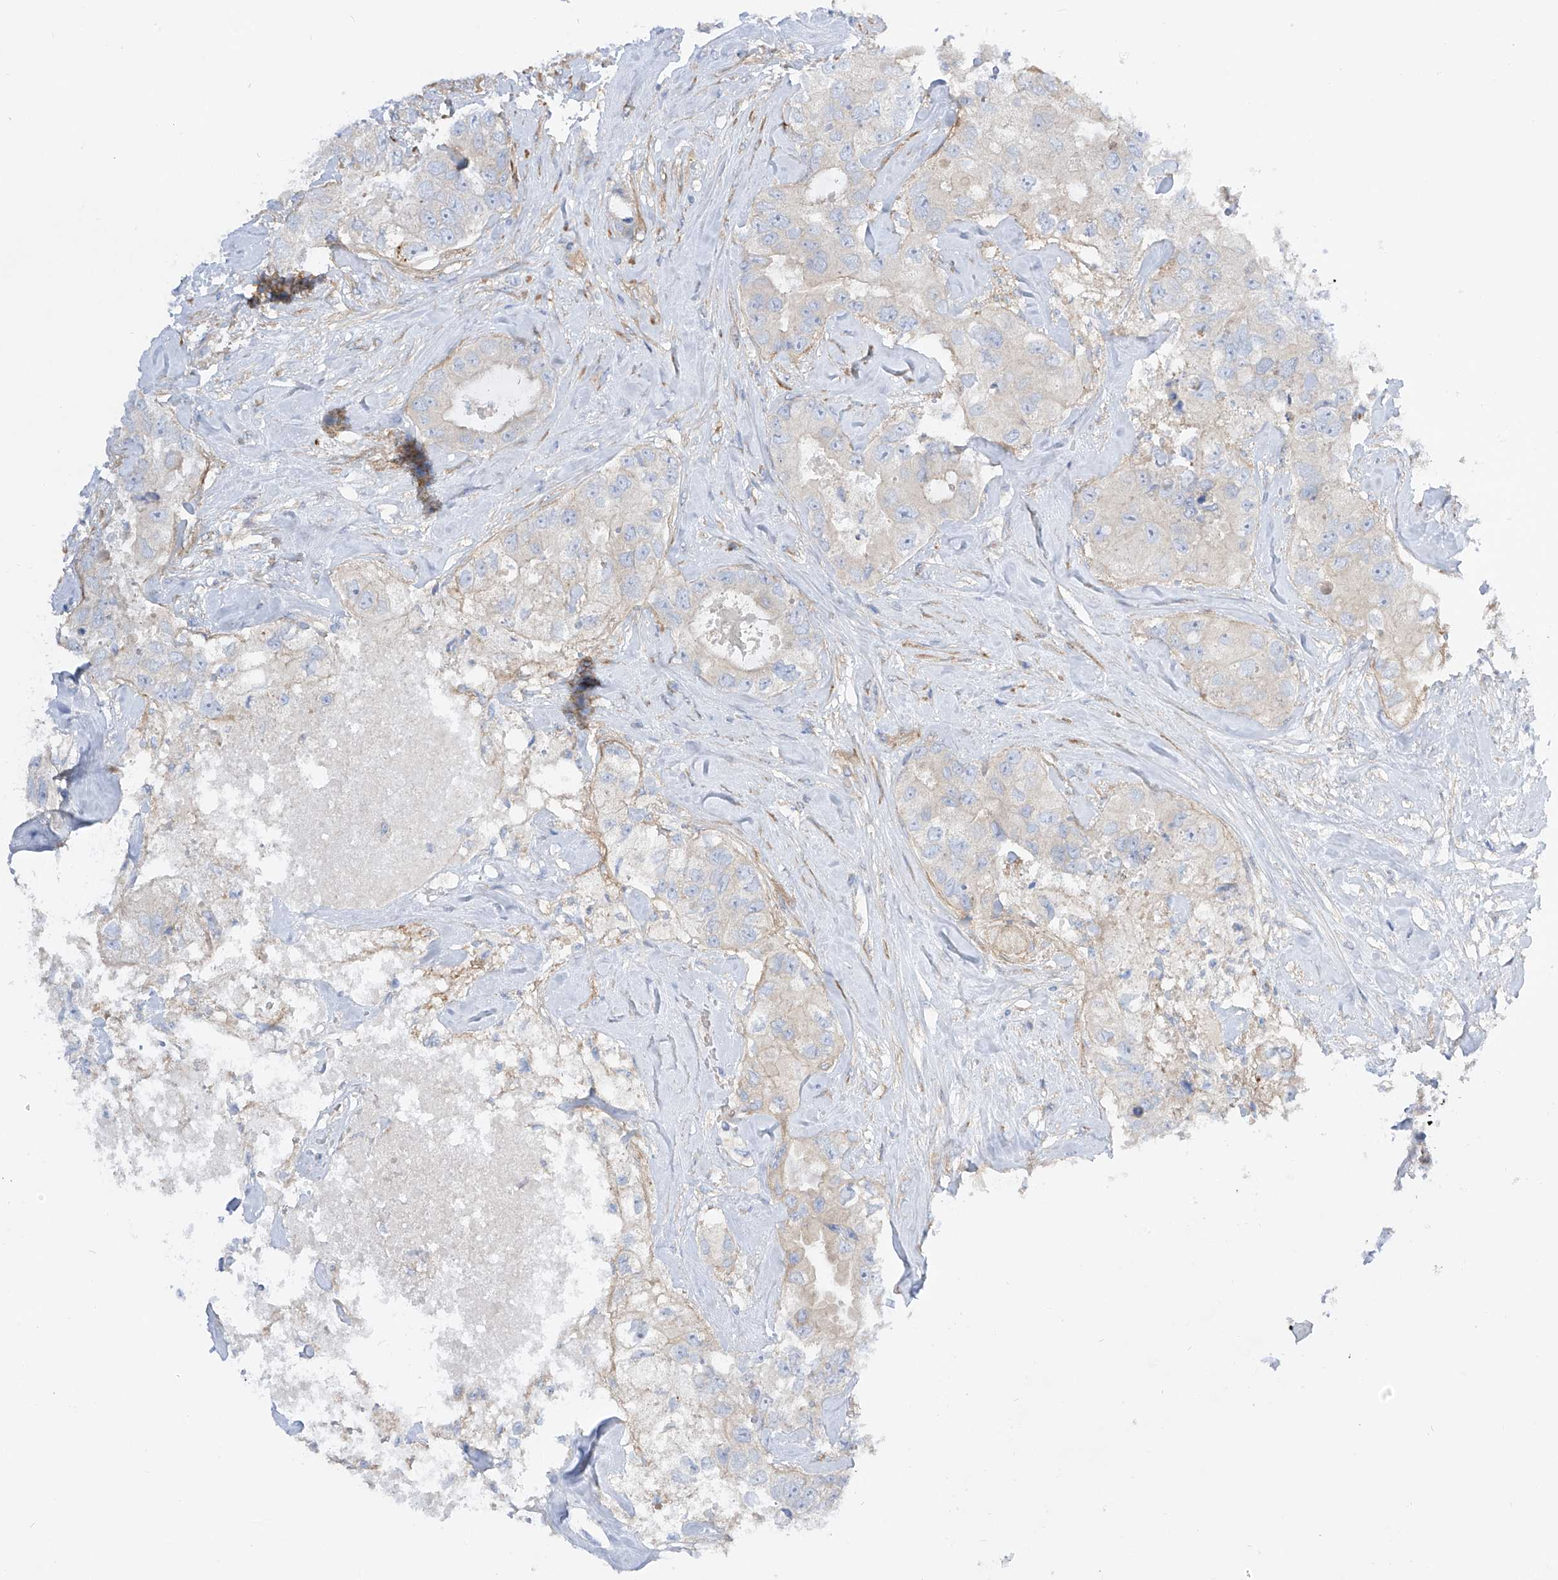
{"staining": {"intensity": "negative", "quantity": "none", "location": "none"}, "tissue": "breast cancer", "cell_type": "Tumor cells", "image_type": "cancer", "snomed": [{"axis": "morphology", "description": "Duct carcinoma"}, {"axis": "topography", "description": "Breast"}], "caption": "This is a image of IHC staining of breast cancer, which shows no positivity in tumor cells.", "gene": "LCA5", "patient": {"sex": "female", "age": 62}}